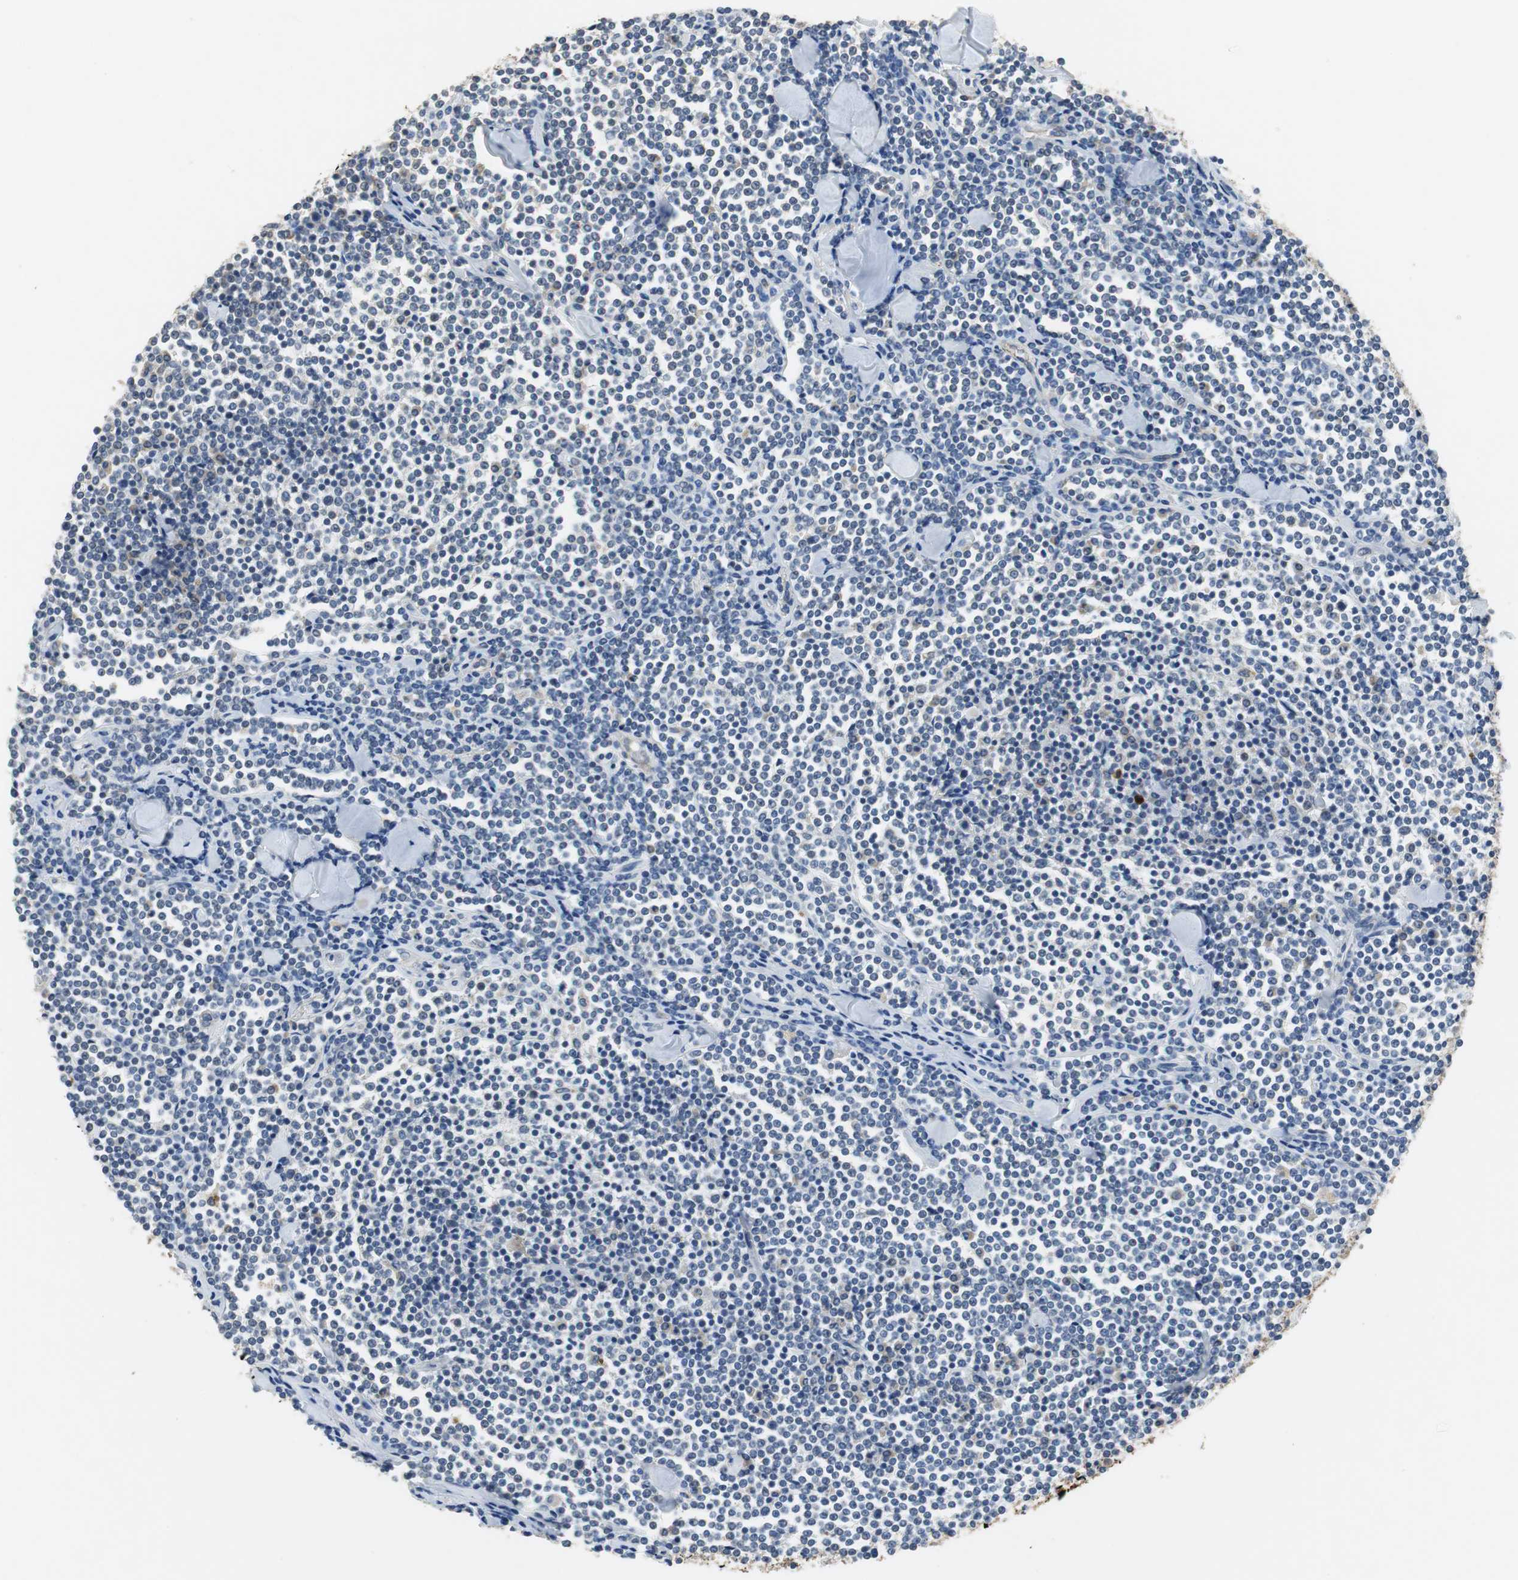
{"staining": {"intensity": "negative", "quantity": "none", "location": "none"}, "tissue": "lymphoma", "cell_type": "Tumor cells", "image_type": "cancer", "snomed": [{"axis": "morphology", "description": "Malignant lymphoma, non-Hodgkin's type, Low grade"}, {"axis": "topography", "description": "Soft tissue"}], "caption": "Human lymphoma stained for a protein using immunohistochemistry (IHC) reveals no staining in tumor cells.", "gene": "MTIF2", "patient": {"sex": "male", "age": 92}}